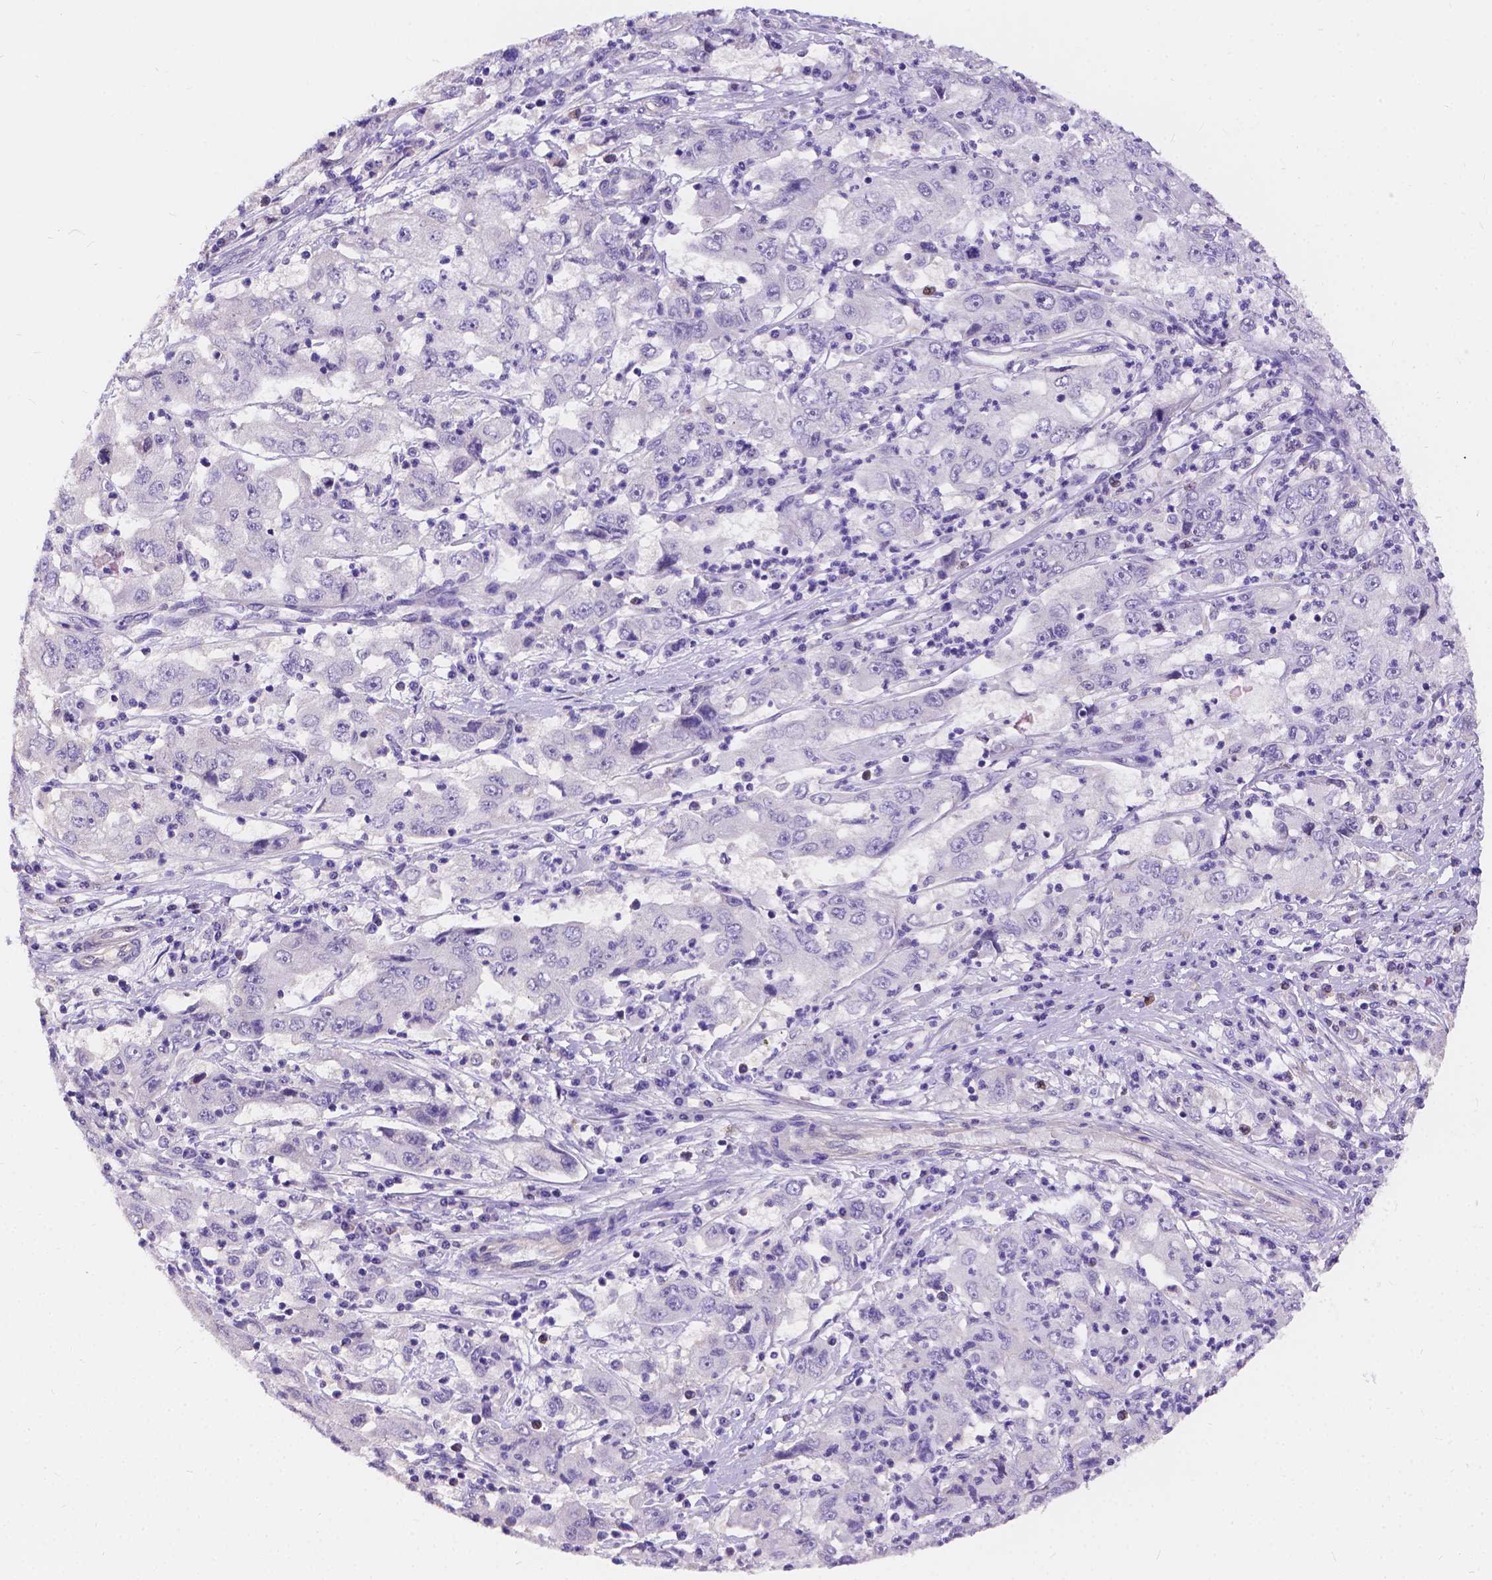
{"staining": {"intensity": "negative", "quantity": "none", "location": "none"}, "tissue": "cervical cancer", "cell_type": "Tumor cells", "image_type": "cancer", "snomed": [{"axis": "morphology", "description": "Squamous cell carcinoma, NOS"}, {"axis": "topography", "description": "Cervix"}], "caption": "Tumor cells are negative for brown protein staining in cervical cancer (squamous cell carcinoma).", "gene": "DLEC1", "patient": {"sex": "female", "age": 36}}